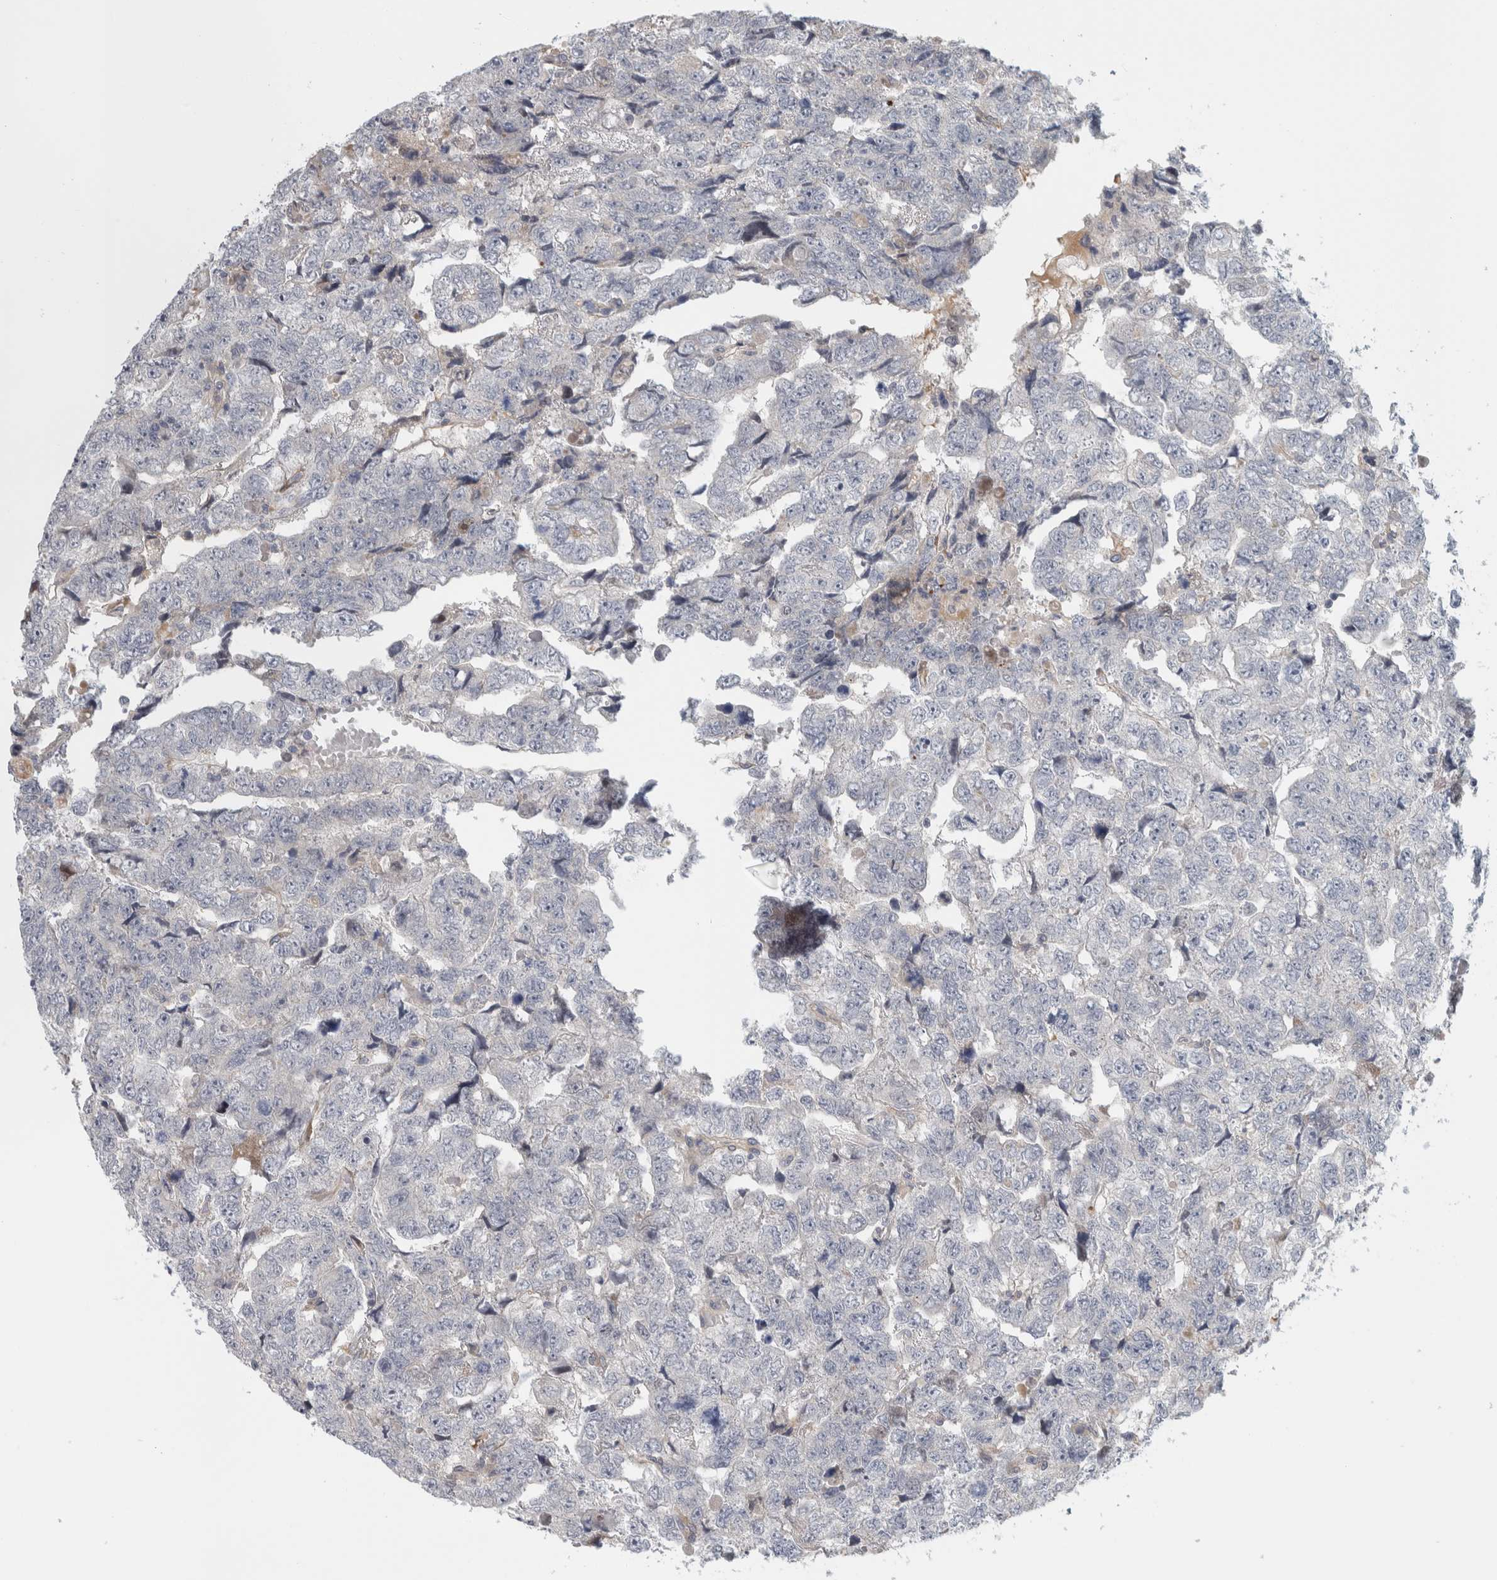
{"staining": {"intensity": "negative", "quantity": "none", "location": "none"}, "tissue": "testis cancer", "cell_type": "Tumor cells", "image_type": "cancer", "snomed": [{"axis": "morphology", "description": "Carcinoma, Embryonal, NOS"}, {"axis": "topography", "description": "Testis"}], "caption": "Immunohistochemical staining of human testis embryonal carcinoma demonstrates no significant staining in tumor cells.", "gene": "ZNF804B", "patient": {"sex": "male", "age": 36}}